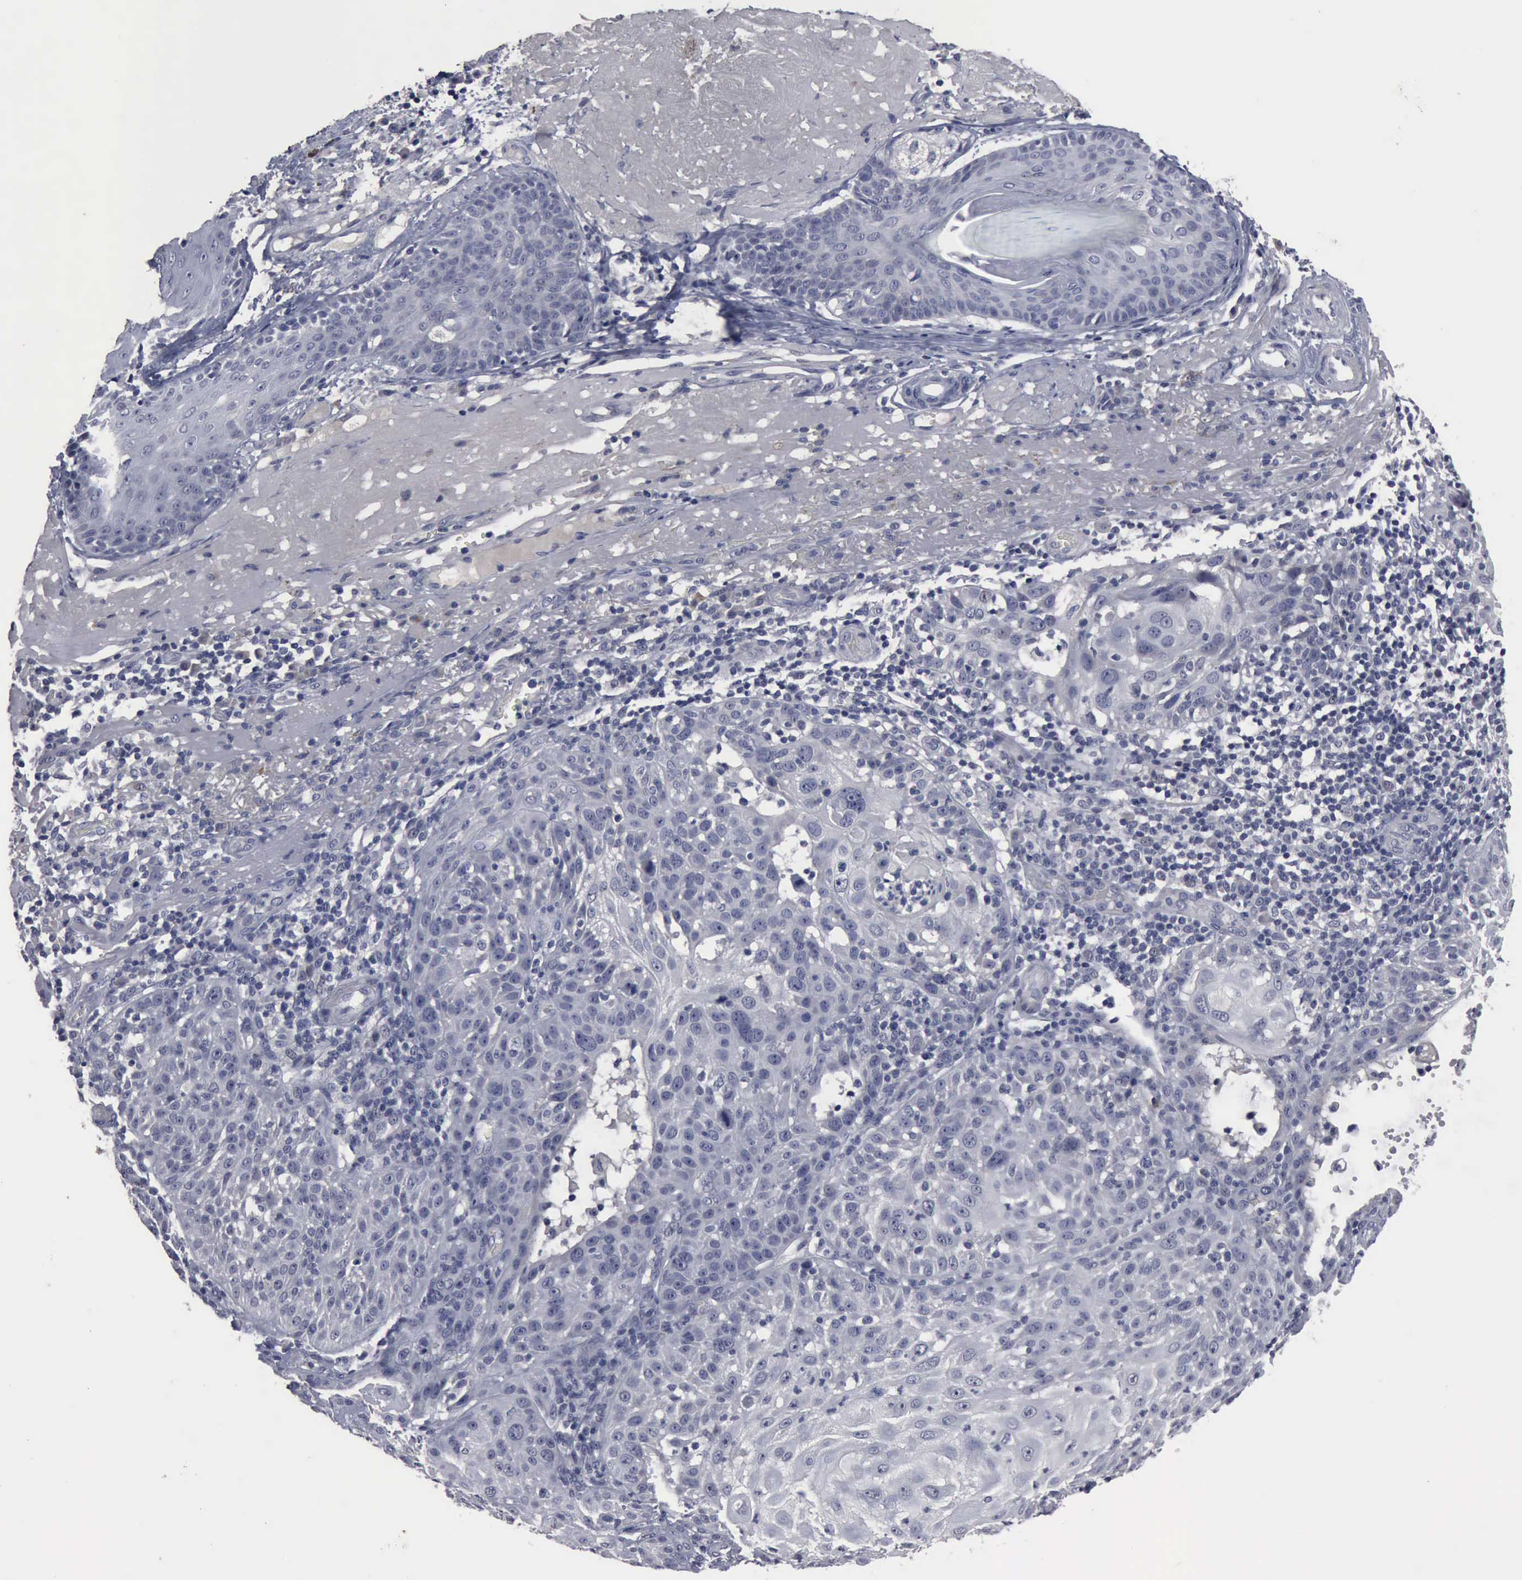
{"staining": {"intensity": "negative", "quantity": "none", "location": "none"}, "tissue": "skin cancer", "cell_type": "Tumor cells", "image_type": "cancer", "snomed": [{"axis": "morphology", "description": "Squamous cell carcinoma, NOS"}, {"axis": "topography", "description": "Skin"}], "caption": "Histopathology image shows no significant protein staining in tumor cells of skin squamous cell carcinoma. (DAB (3,3'-diaminobenzidine) immunohistochemistry (IHC) with hematoxylin counter stain).", "gene": "MYO18B", "patient": {"sex": "female", "age": 89}}